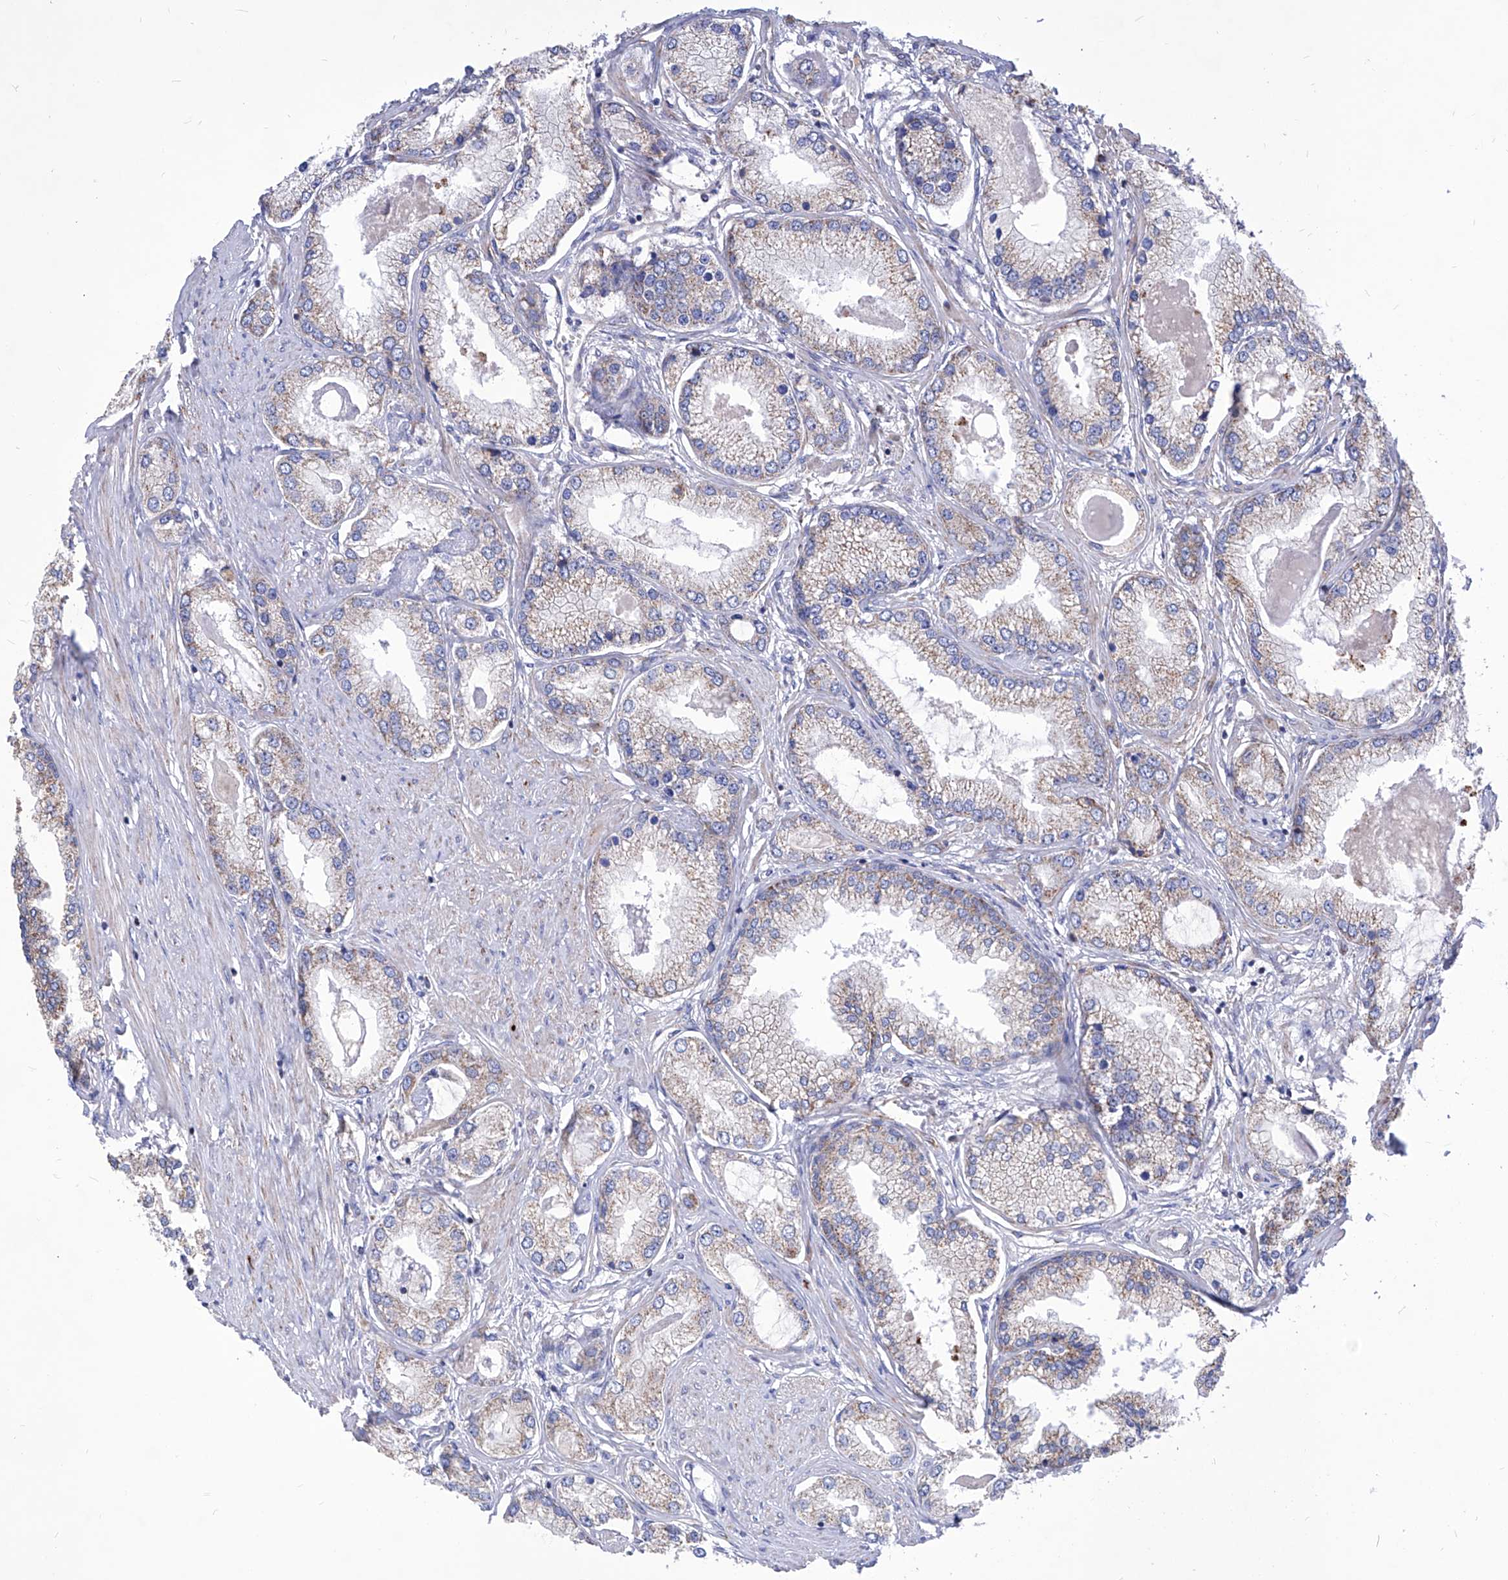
{"staining": {"intensity": "weak", "quantity": ">75%", "location": "cytoplasmic/membranous"}, "tissue": "prostate cancer", "cell_type": "Tumor cells", "image_type": "cancer", "snomed": [{"axis": "morphology", "description": "Adenocarcinoma, Low grade"}, {"axis": "topography", "description": "Prostate"}], "caption": "A brown stain highlights weak cytoplasmic/membranous expression of a protein in human prostate cancer (adenocarcinoma (low-grade)) tumor cells.", "gene": "HRNR", "patient": {"sex": "male", "age": 62}}